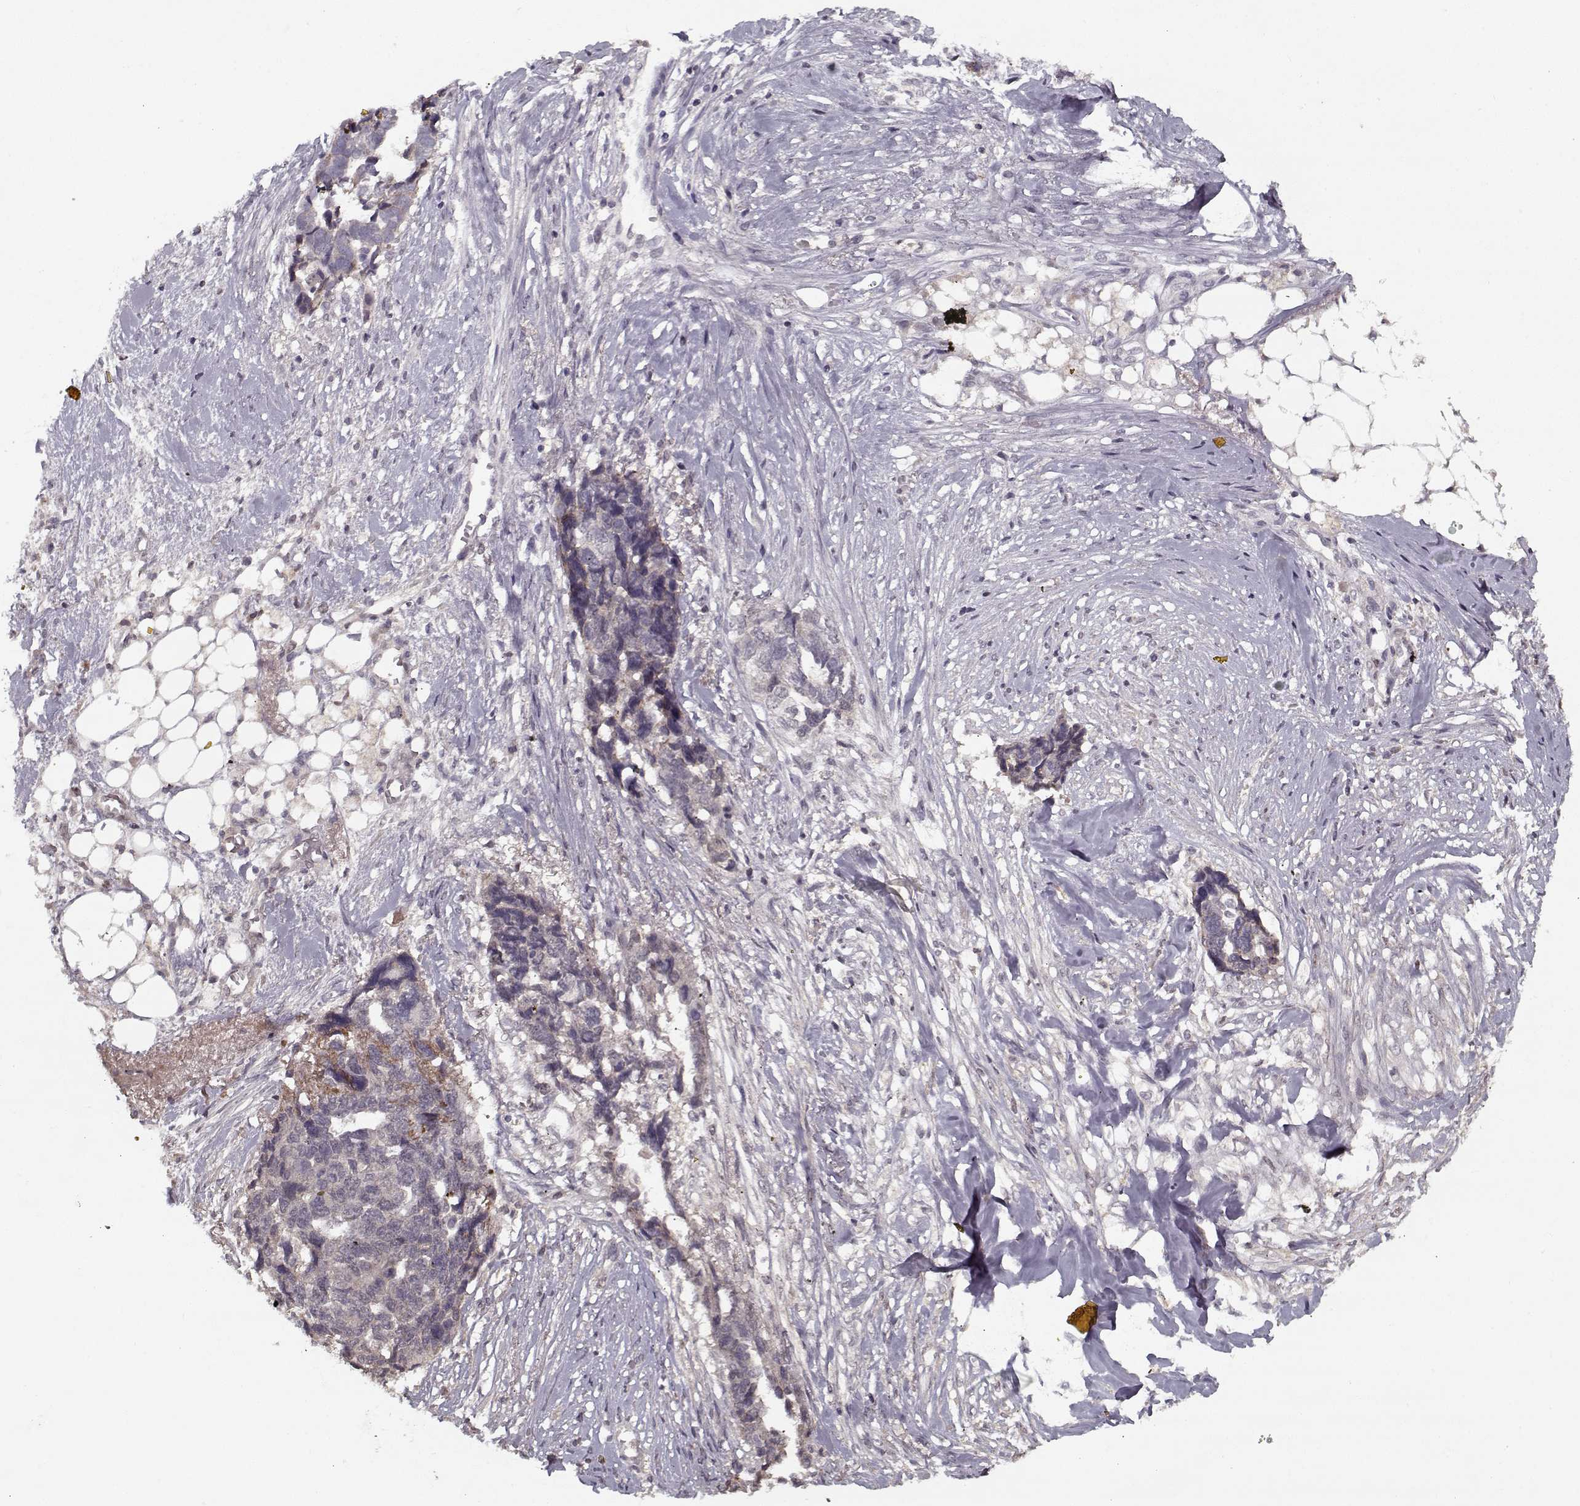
{"staining": {"intensity": "negative", "quantity": "none", "location": "none"}, "tissue": "ovarian cancer", "cell_type": "Tumor cells", "image_type": "cancer", "snomed": [{"axis": "morphology", "description": "Cystadenocarcinoma, serous, NOS"}, {"axis": "topography", "description": "Ovary"}], "caption": "DAB (3,3'-diaminobenzidine) immunohistochemical staining of ovarian cancer (serous cystadenocarcinoma) demonstrates no significant staining in tumor cells.", "gene": "AFM", "patient": {"sex": "female", "age": 69}}